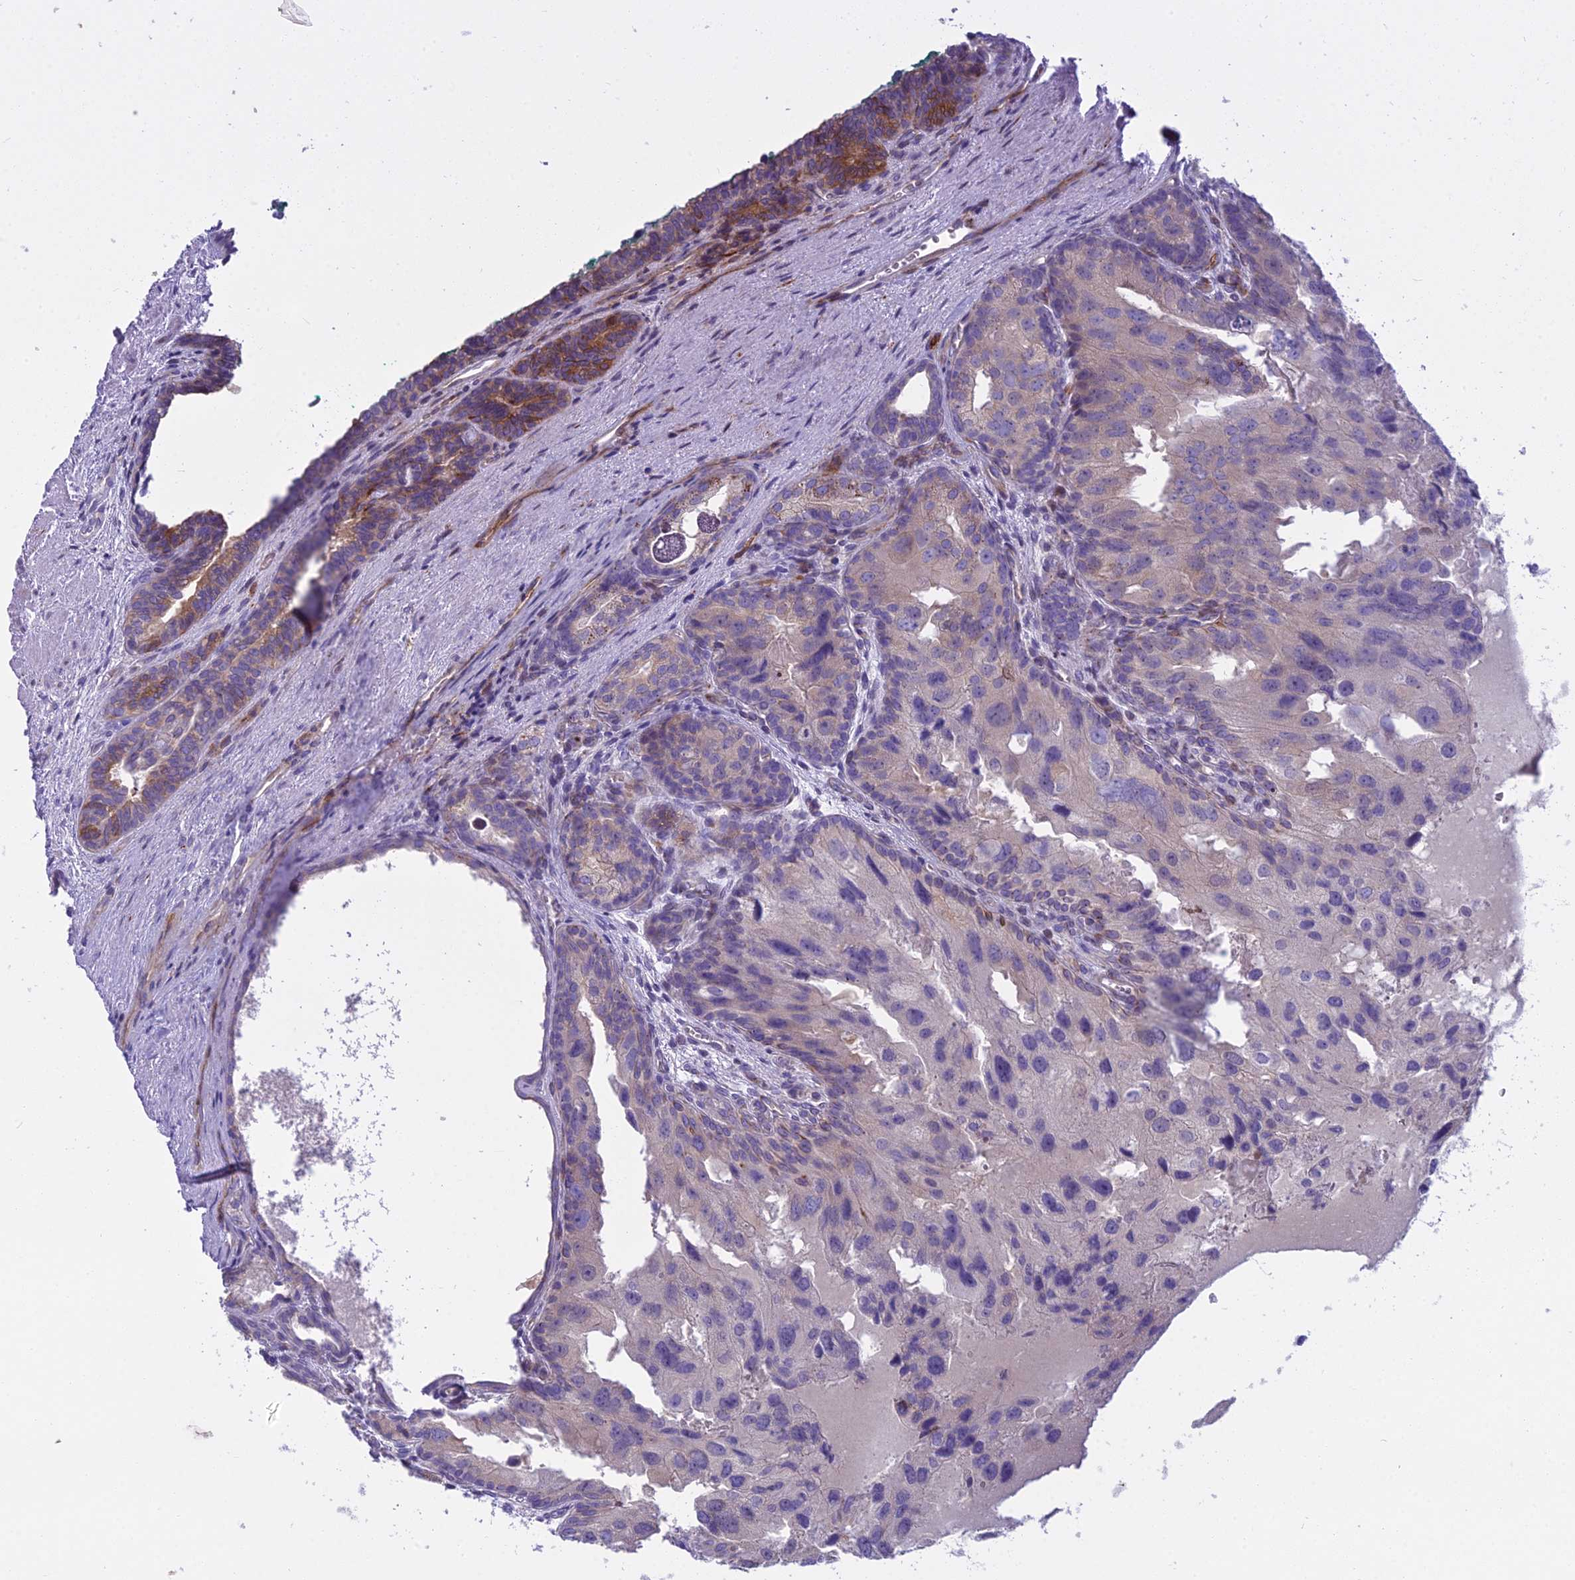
{"staining": {"intensity": "moderate", "quantity": "25%-75%", "location": "cytoplasmic/membranous"}, "tissue": "prostate cancer", "cell_type": "Tumor cells", "image_type": "cancer", "snomed": [{"axis": "morphology", "description": "Adenocarcinoma, High grade"}, {"axis": "topography", "description": "Prostate"}], "caption": "Human prostate high-grade adenocarcinoma stained with a protein marker displays moderate staining in tumor cells.", "gene": "PCDHB14", "patient": {"sex": "male", "age": 62}}